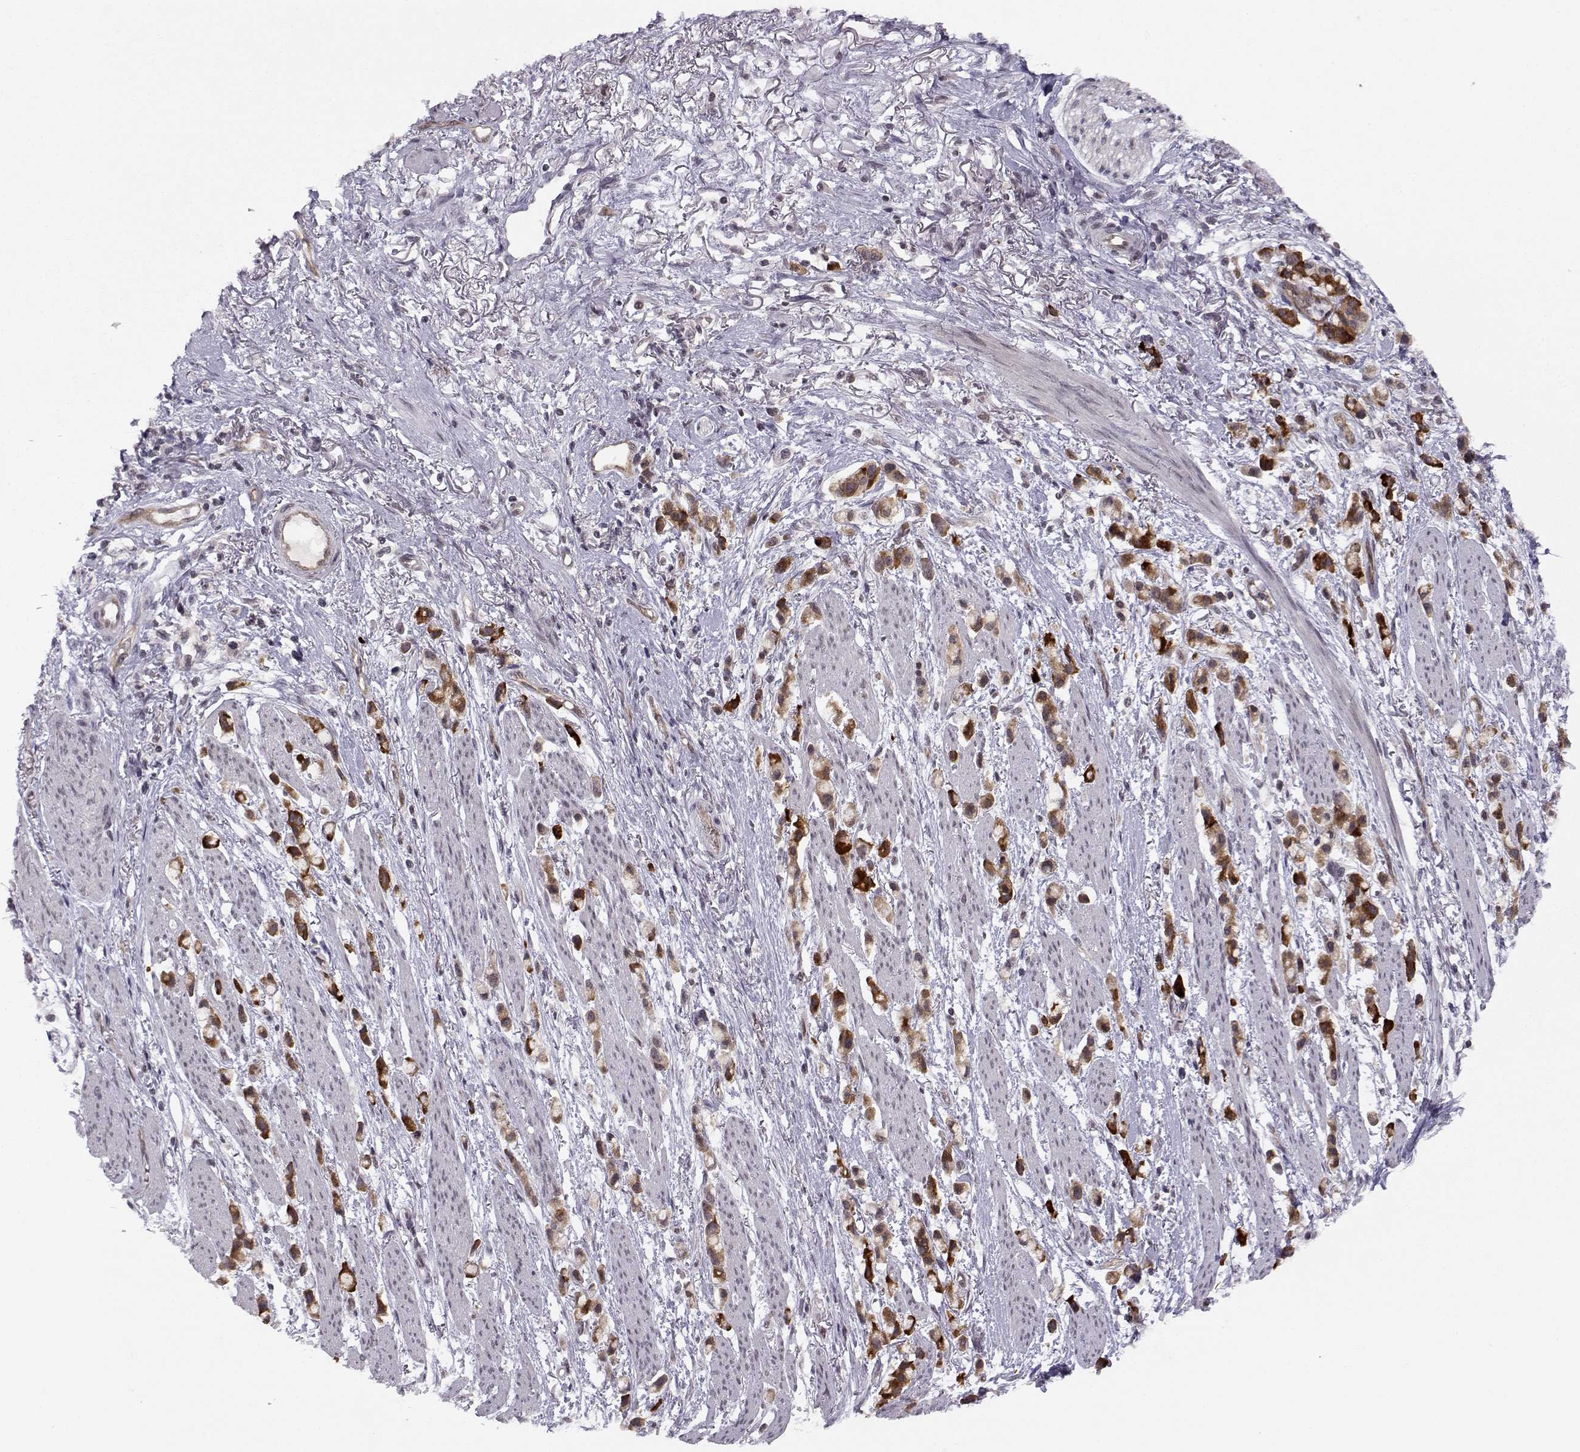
{"staining": {"intensity": "strong", "quantity": ">75%", "location": "cytoplasmic/membranous"}, "tissue": "stomach cancer", "cell_type": "Tumor cells", "image_type": "cancer", "snomed": [{"axis": "morphology", "description": "Adenocarcinoma, NOS"}, {"axis": "topography", "description": "Stomach"}], "caption": "The image exhibits a brown stain indicating the presence of a protein in the cytoplasmic/membranous of tumor cells in stomach cancer.", "gene": "KIF13B", "patient": {"sex": "female", "age": 81}}